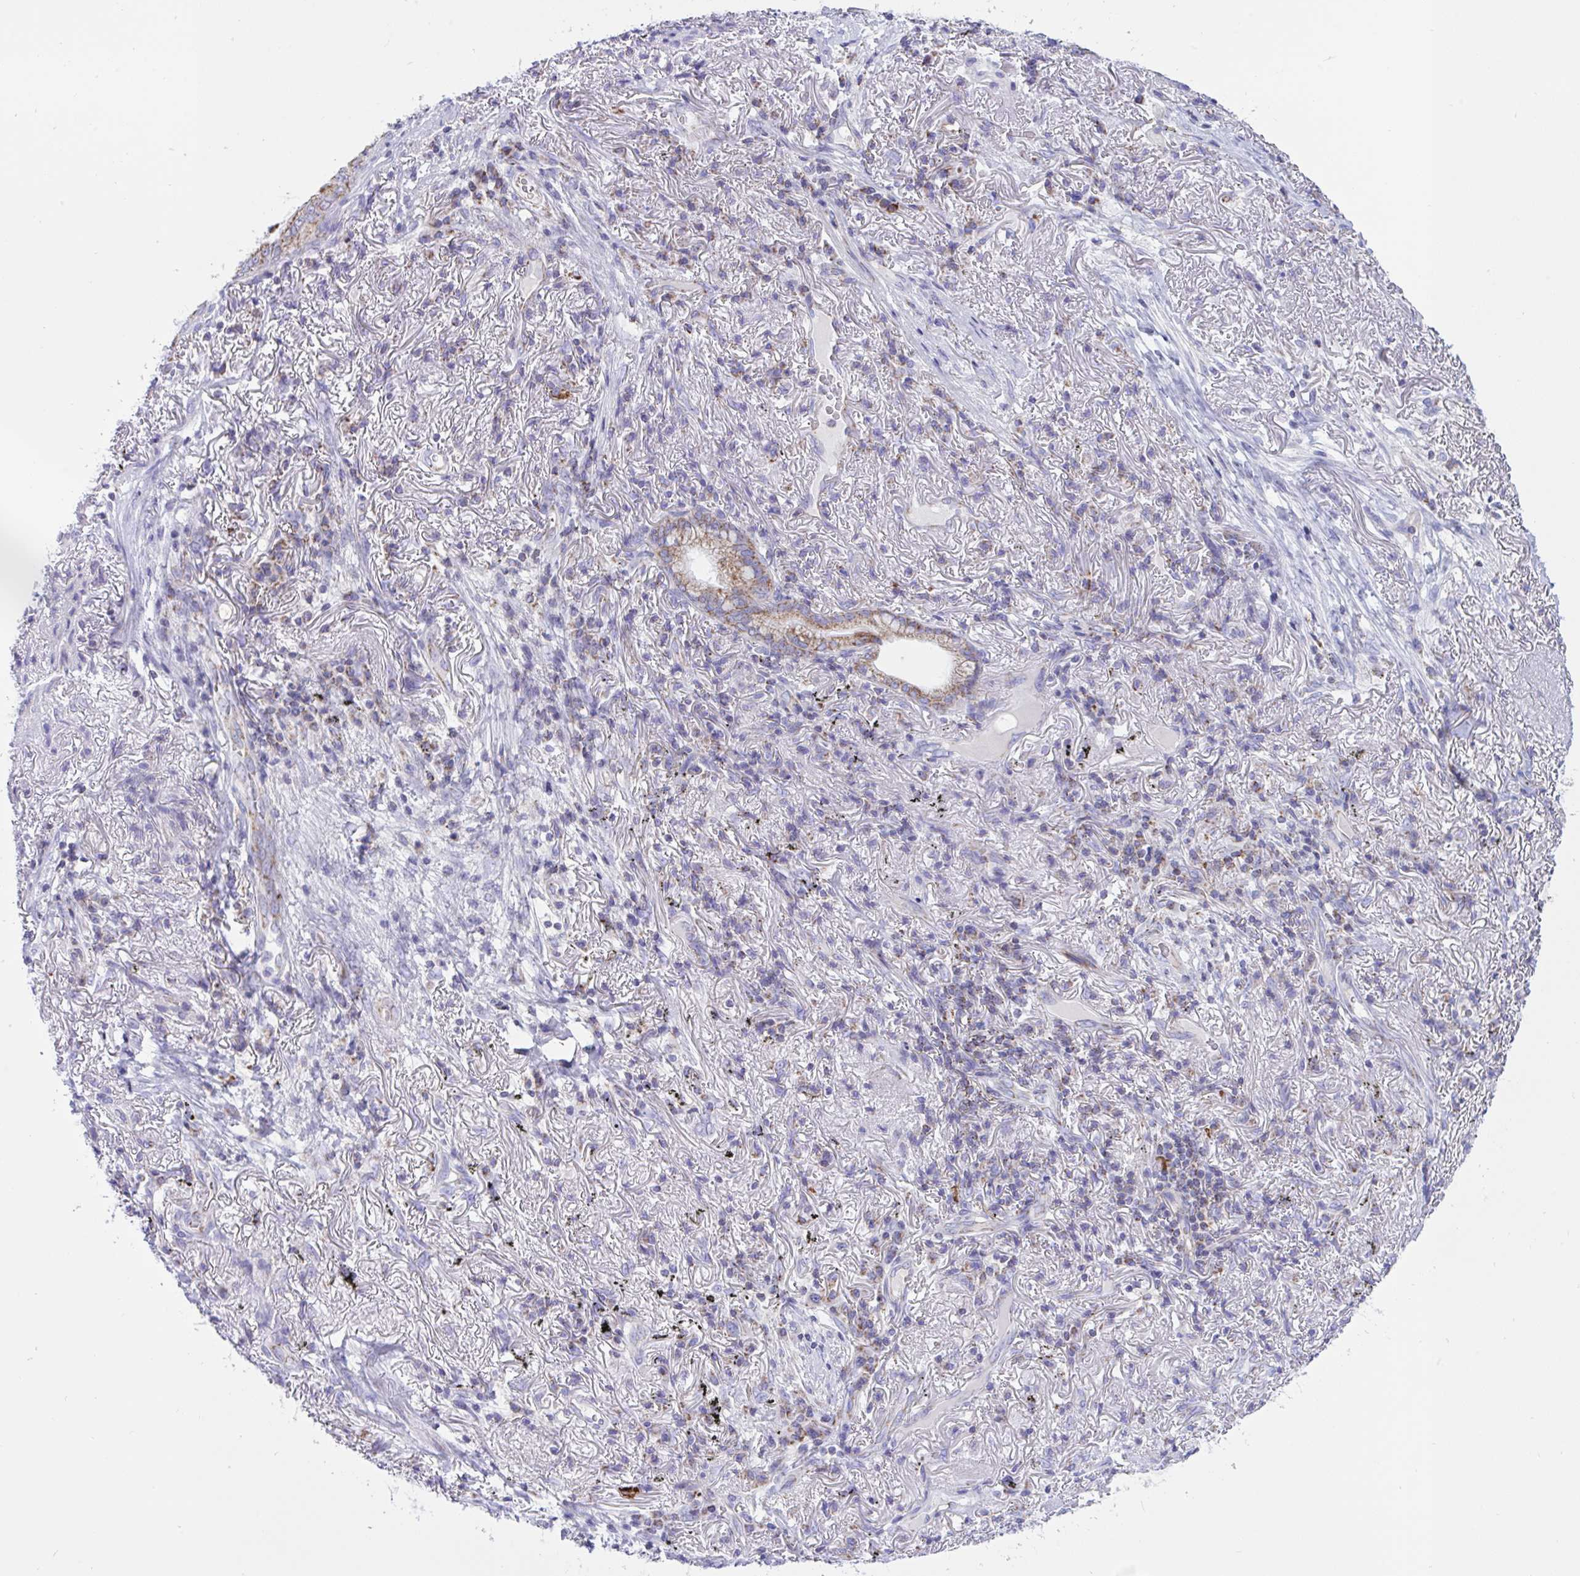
{"staining": {"intensity": "moderate", "quantity": "25%-75%", "location": "cytoplasmic/membranous"}, "tissue": "lung cancer", "cell_type": "Tumor cells", "image_type": "cancer", "snomed": [{"axis": "morphology", "description": "Adenocarcinoma, NOS"}, {"axis": "topography", "description": "Lung"}], "caption": "Immunohistochemical staining of human adenocarcinoma (lung) reveals medium levels of moderate cytoplasmic/membranous protein staining in about 25%-75% of tumor cells. Ihc stains the protein in brown and the nuclei are stained blue.", "gene": "HSPE1", "patient": {"sex": "male", "age": 77}}